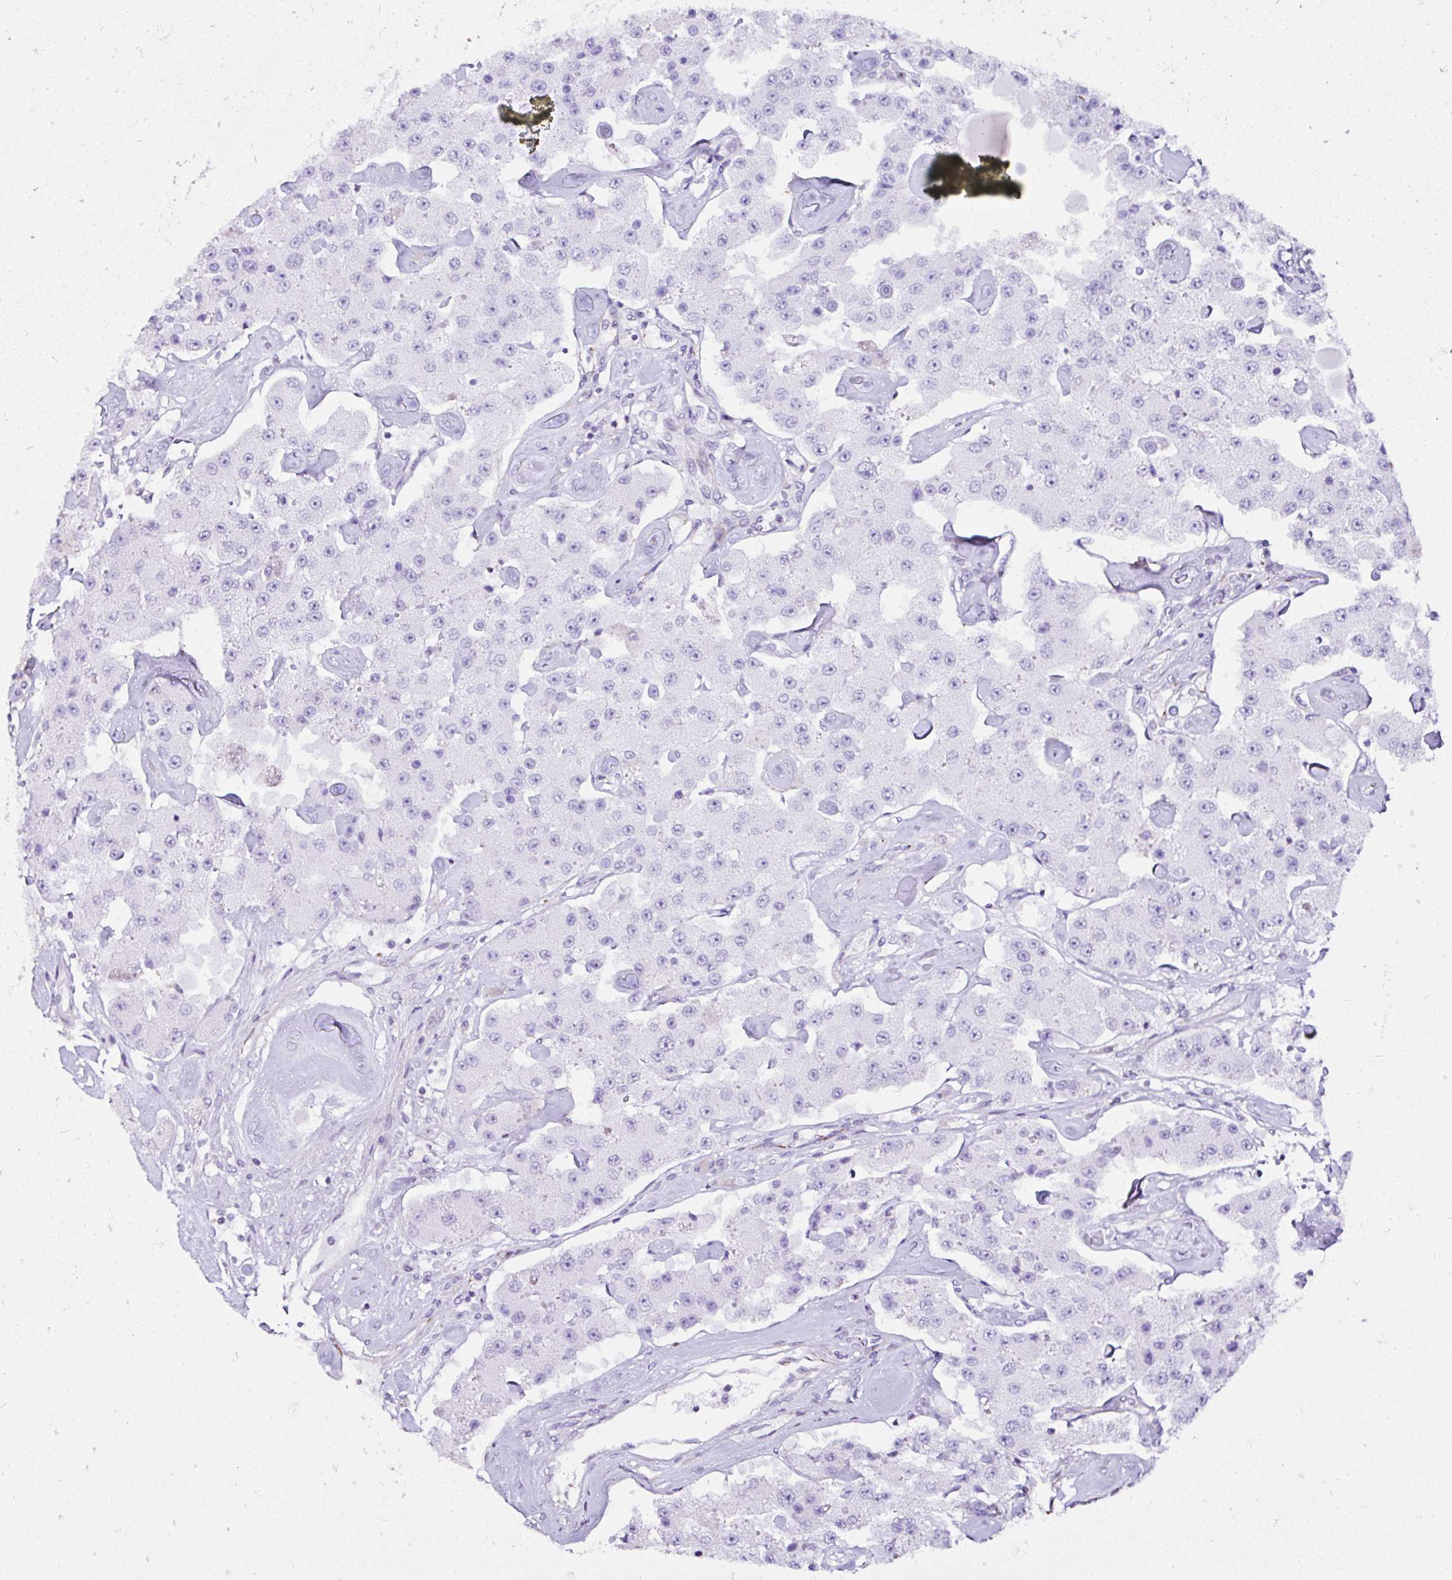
{"staining": {"intensity": "negative", "quantity": "none", "location": "none"}, "tissue": "carcinoid", "cell_type": "Tumor cells", "image_type": "cancer", "snomed": [{"axis": "morphology", "description": "Carcinoid, malignant, NOS"}, {"axis": "topography", "description": "Pancreas"}], "caption": "An immunohistochemistry image of carcinoid is shown. There is no staining in tumor cells of carcinoid. (DAB IHC visualized using brightfield microscopy, high magnification).", "gene": "DEPDC5", "patient": {"sex": "male", "age": 41}}